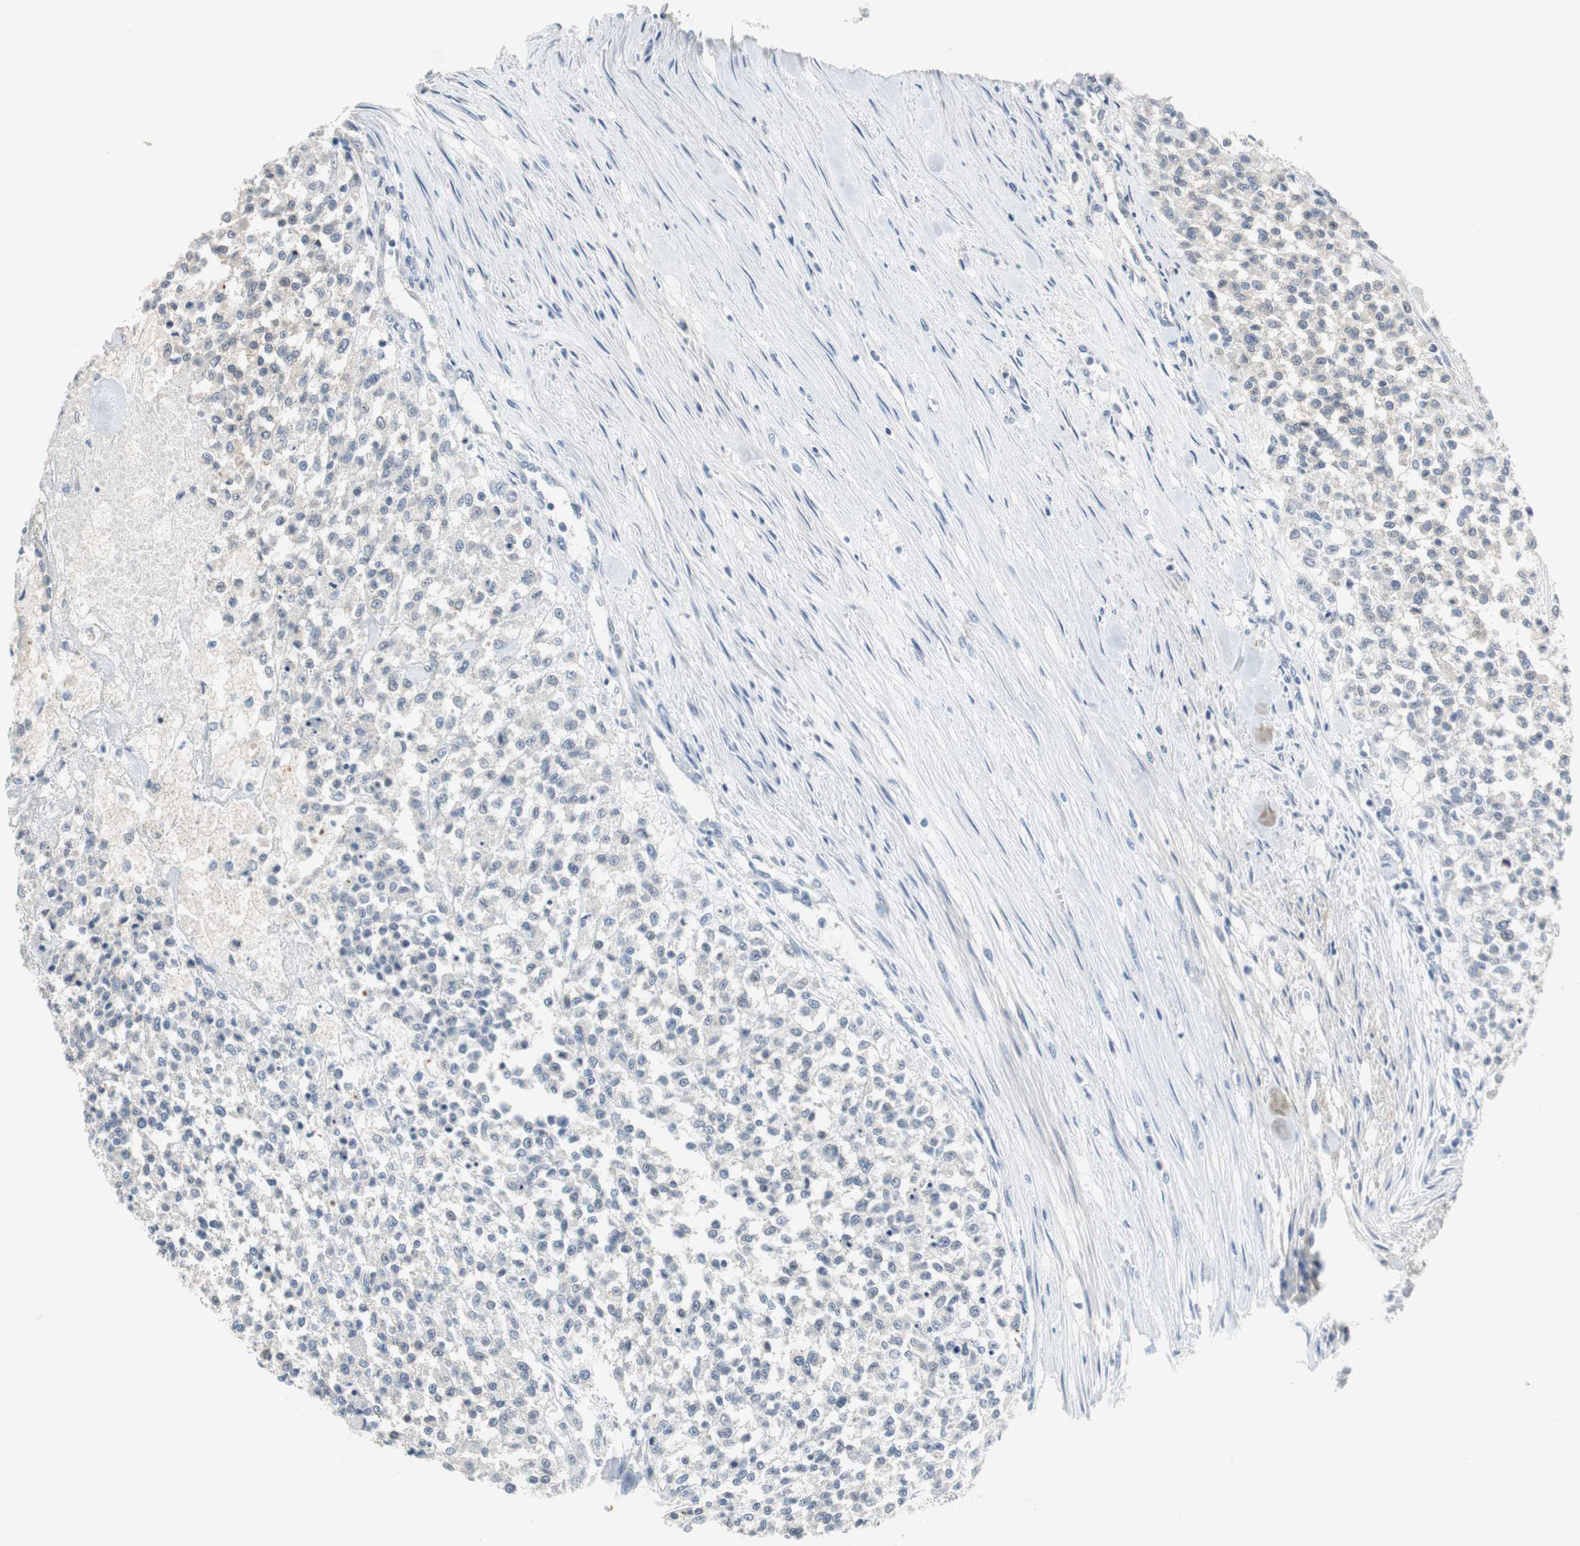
{"staining": {"intensity": "negative", "quantity": "none", "location": "none"}, "tissue": "testis cancer", "cell_type": "Tumor cells", "image_type": "cancer", "snomed": [{"axis": "morphology", "description": "Seminoma, NOS"}, {"axis": "topography", "description": "Testis"}], "caption": "Tumor cells show no significant protein expression in testis seminoma.", "gene": "MUC7", "patient": {"sex": "male", "age": 59}}